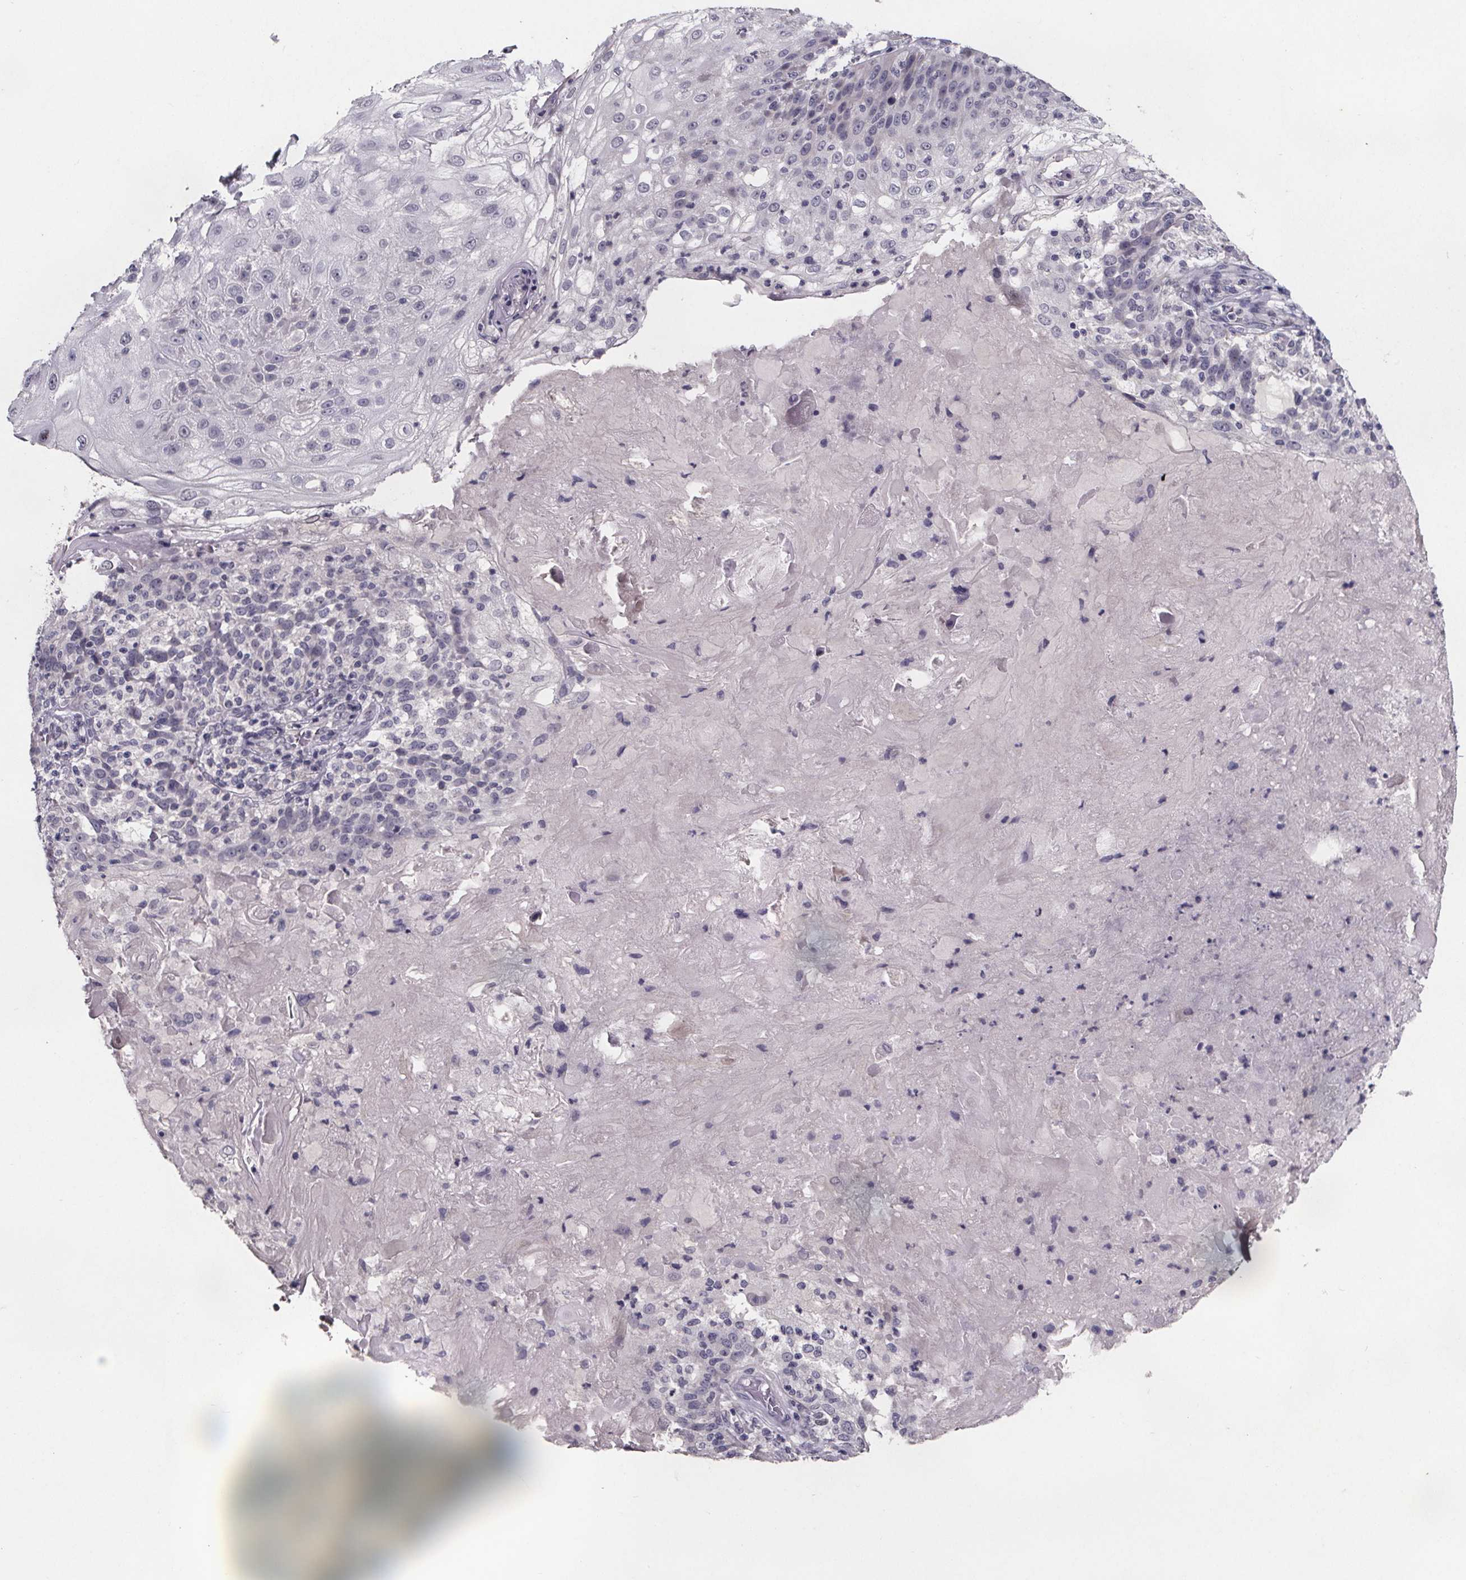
{"staining": {"intensity": "negative", "quantity": "none", "location": "none"}, "tissue": "skin cancer", "cell_type": "Tumor cells", "image_type": "cancer", "snomed": [{"axis": "morphology", "description": "Normal tissue, NOS"}, {"axis": "morphology", "description": "Squamous cell carcinoma, NOS"}, {"axis": "topography", "description": "Skin"}], "caption": "Tumor cells are negative for brown protein staining in skin cancer.", "gene": "AR", "patient": {"sex": "female", "age": 83}}